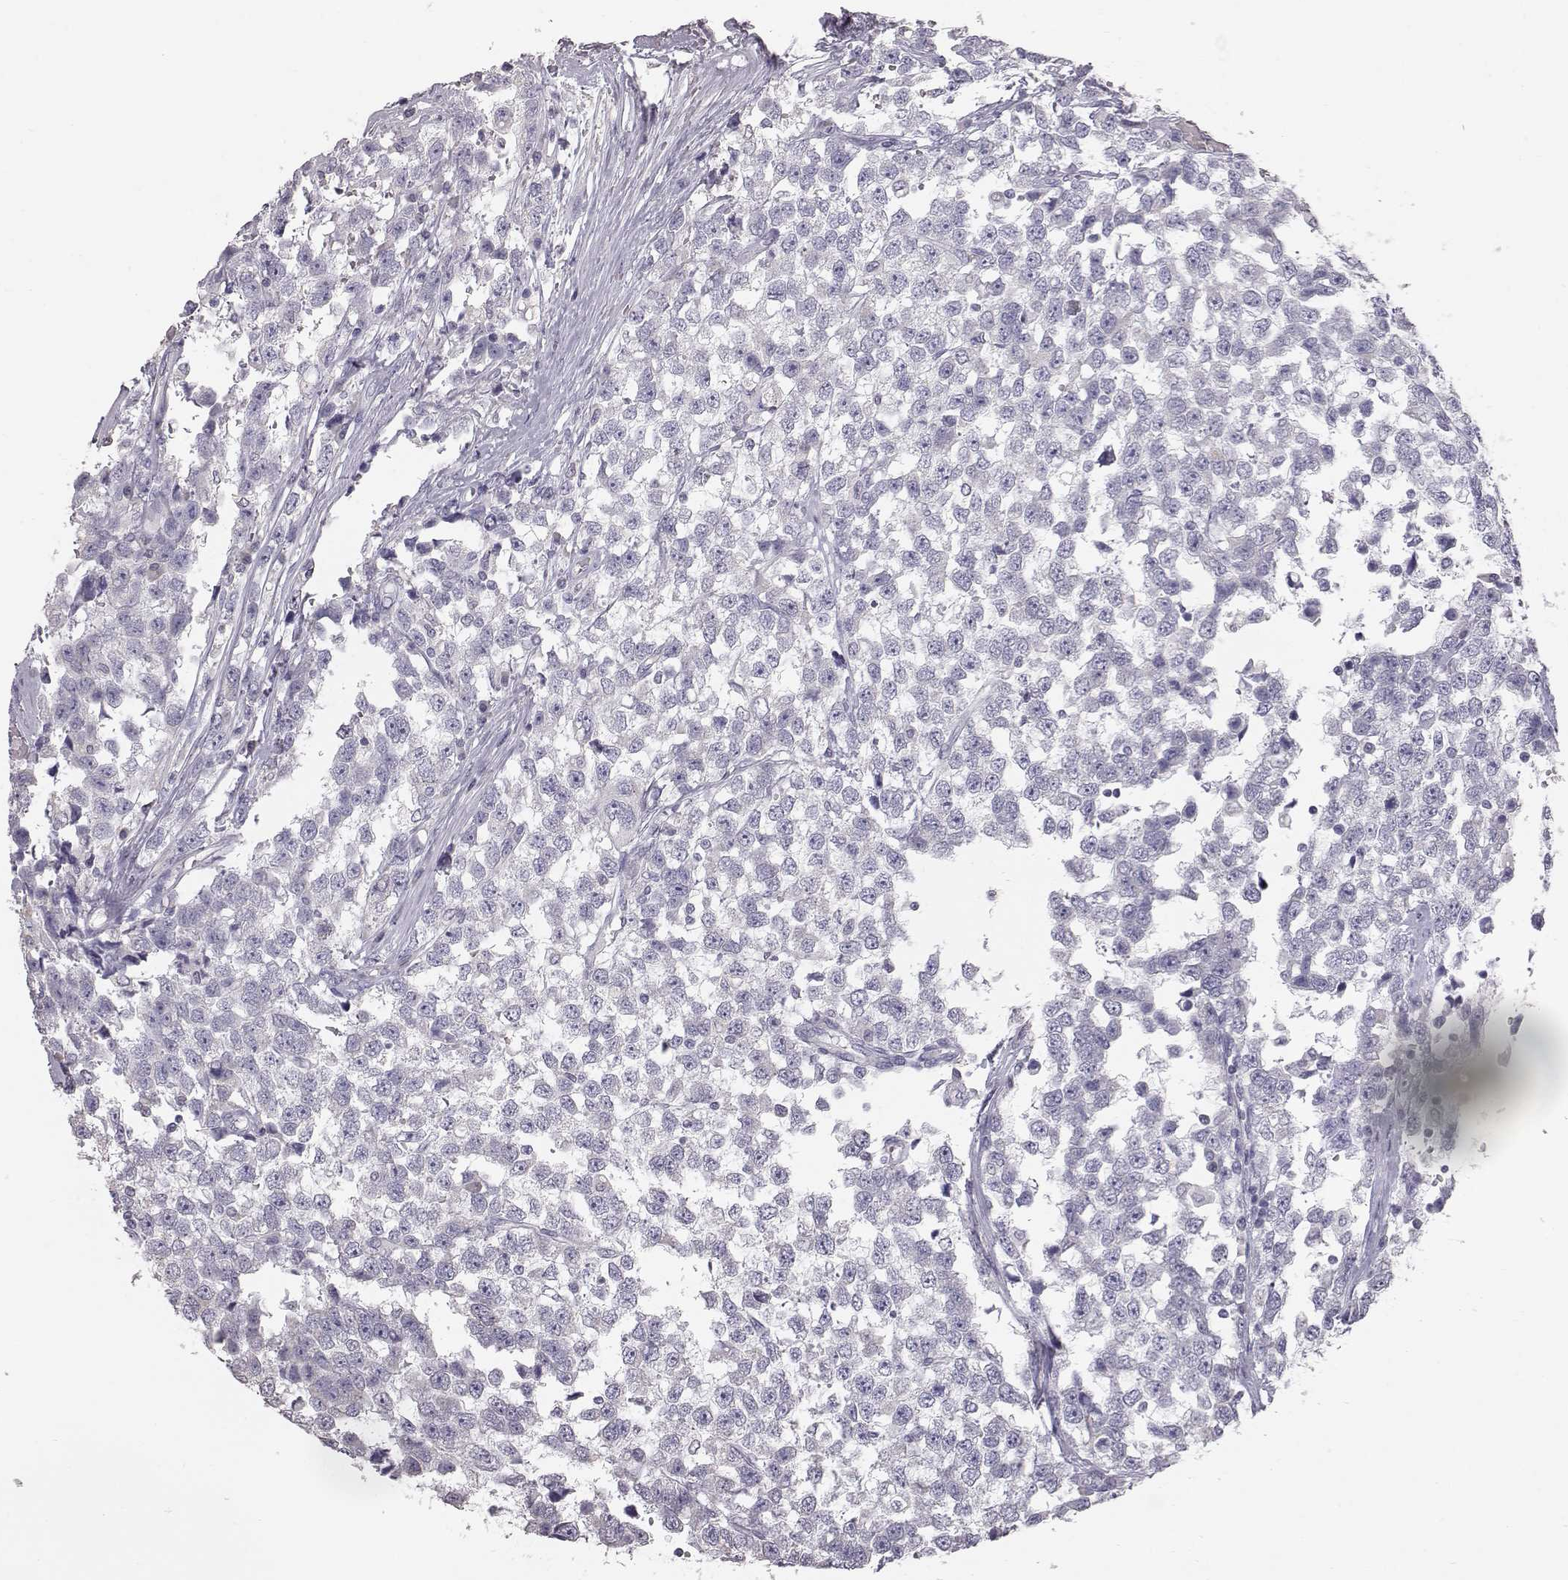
{"staining": {"intensity": "negative", "quantity": "none", "location": "none"}, "tissue": "testis cancer", "cell_type": "Tumor cells", "image_type": "cancer", "snomed": [{"axis": "morphology", "description": "Seminoma, NOS"}, {"axis": "topography", "description": "Testis"}], "caption": "The micrograph reveals no staining of tumor cells in testis cancer (seminoma).", "gene": "KRT33A", "patient": {"sex": "male", "age": 34}}